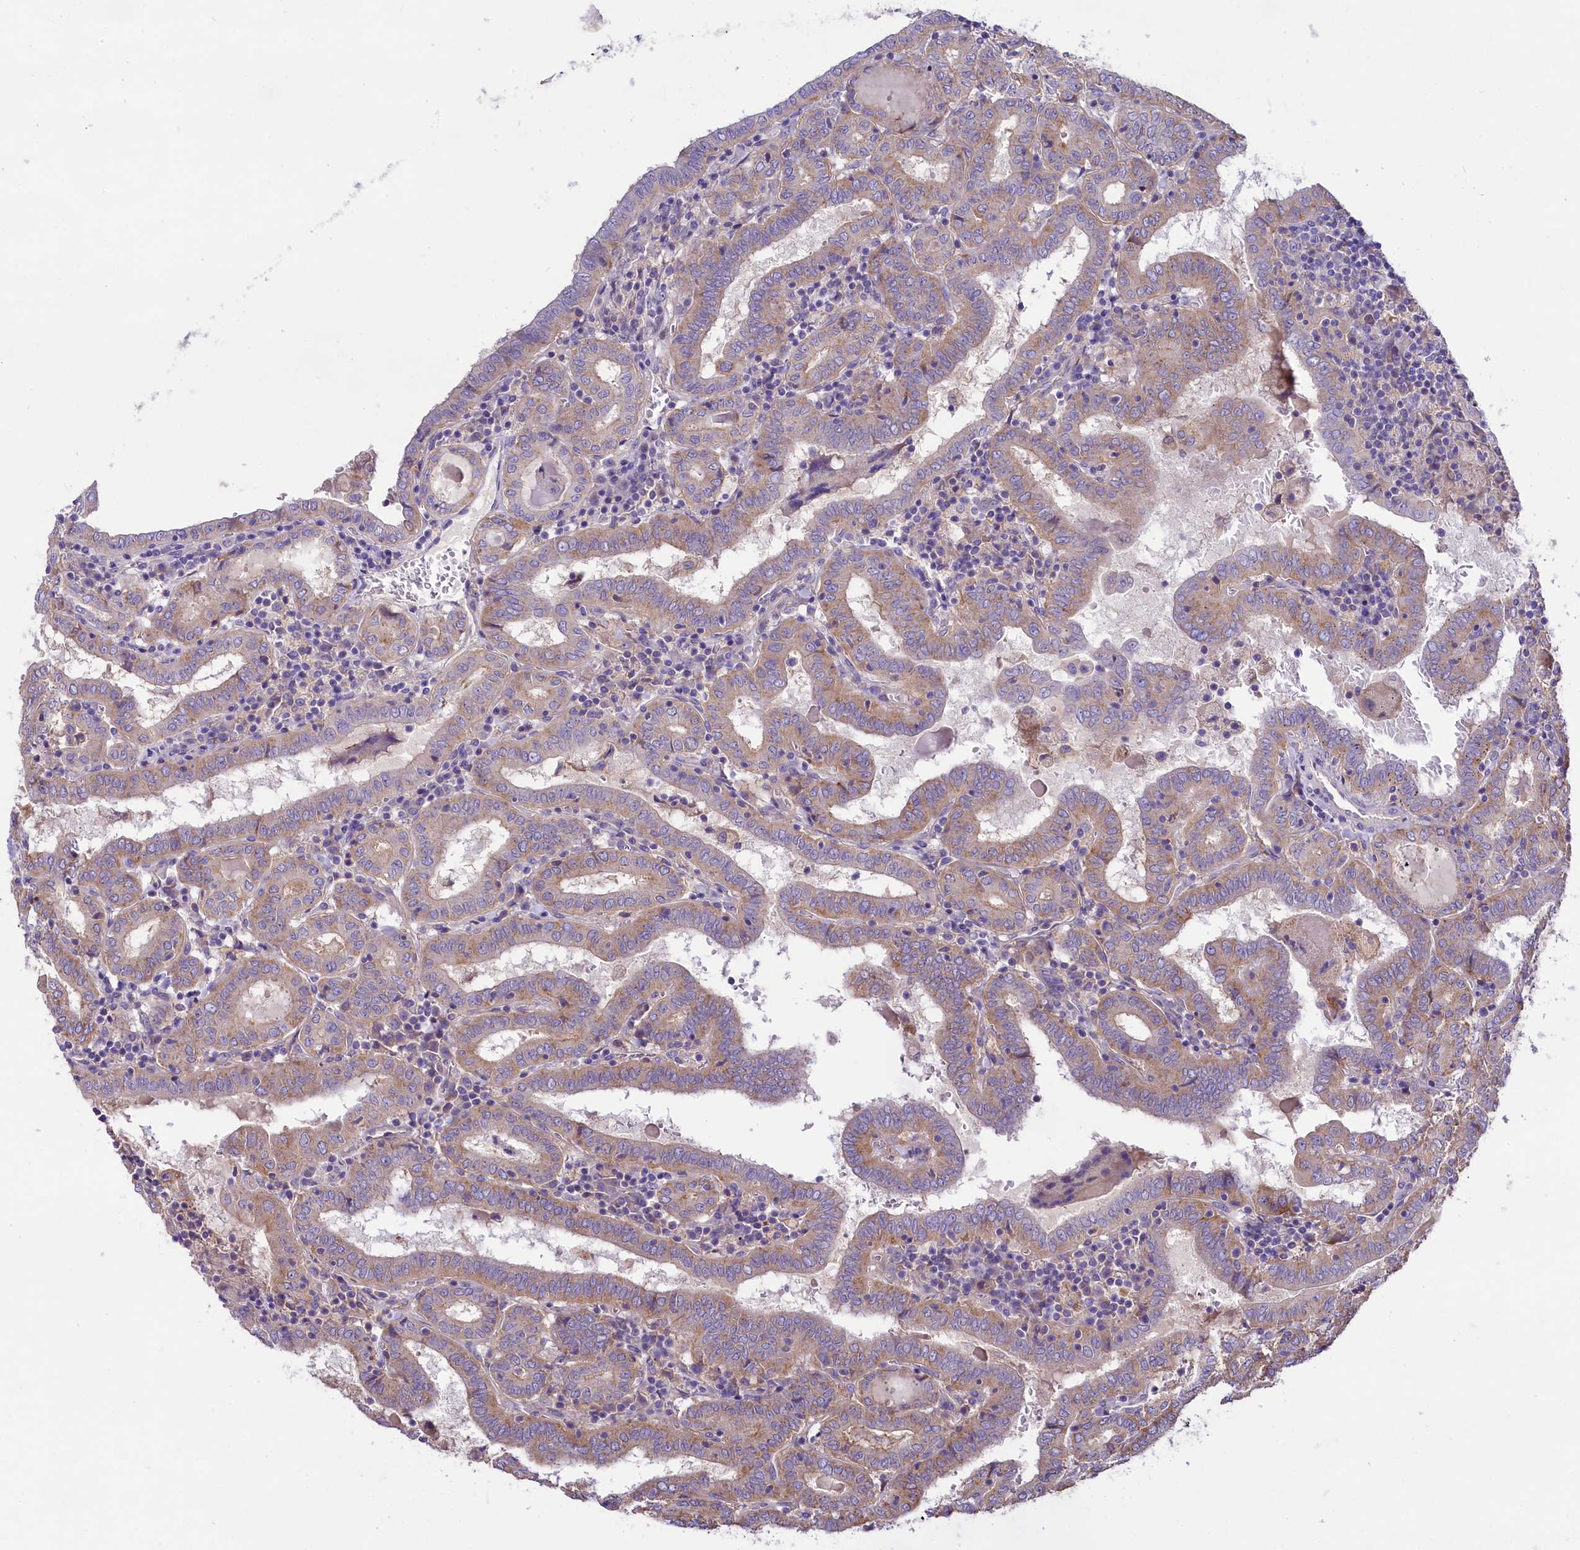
{"staining": {"intensity": "weak", "quantity": "25%-75%", "location": "cytoplasmic/membranous"}, "tissue": "thyroid cancer", "cell_type": "Tumor cells", "image_type": "cancer", "snomed": [{"axis": "morphology", "description": "Papillary adenocarcinoma, NOS"}, {"axis": "topography", "description": "Thyroid gland"}], "caption": "Immunohistochemical staining of papillary adenocarcinoma (thyroid) exhibits weak cytoplasmic/membranous protein staining in about 25%-75% of tumor cells. The staining was performed using DAB (3,3'-diaminobenzidine), with brown indicating positive protein expression. Nuclei are stained blue with hematoxylin.", "gene": "PEMT", "patient": {"sex": "female", "age": 72}}